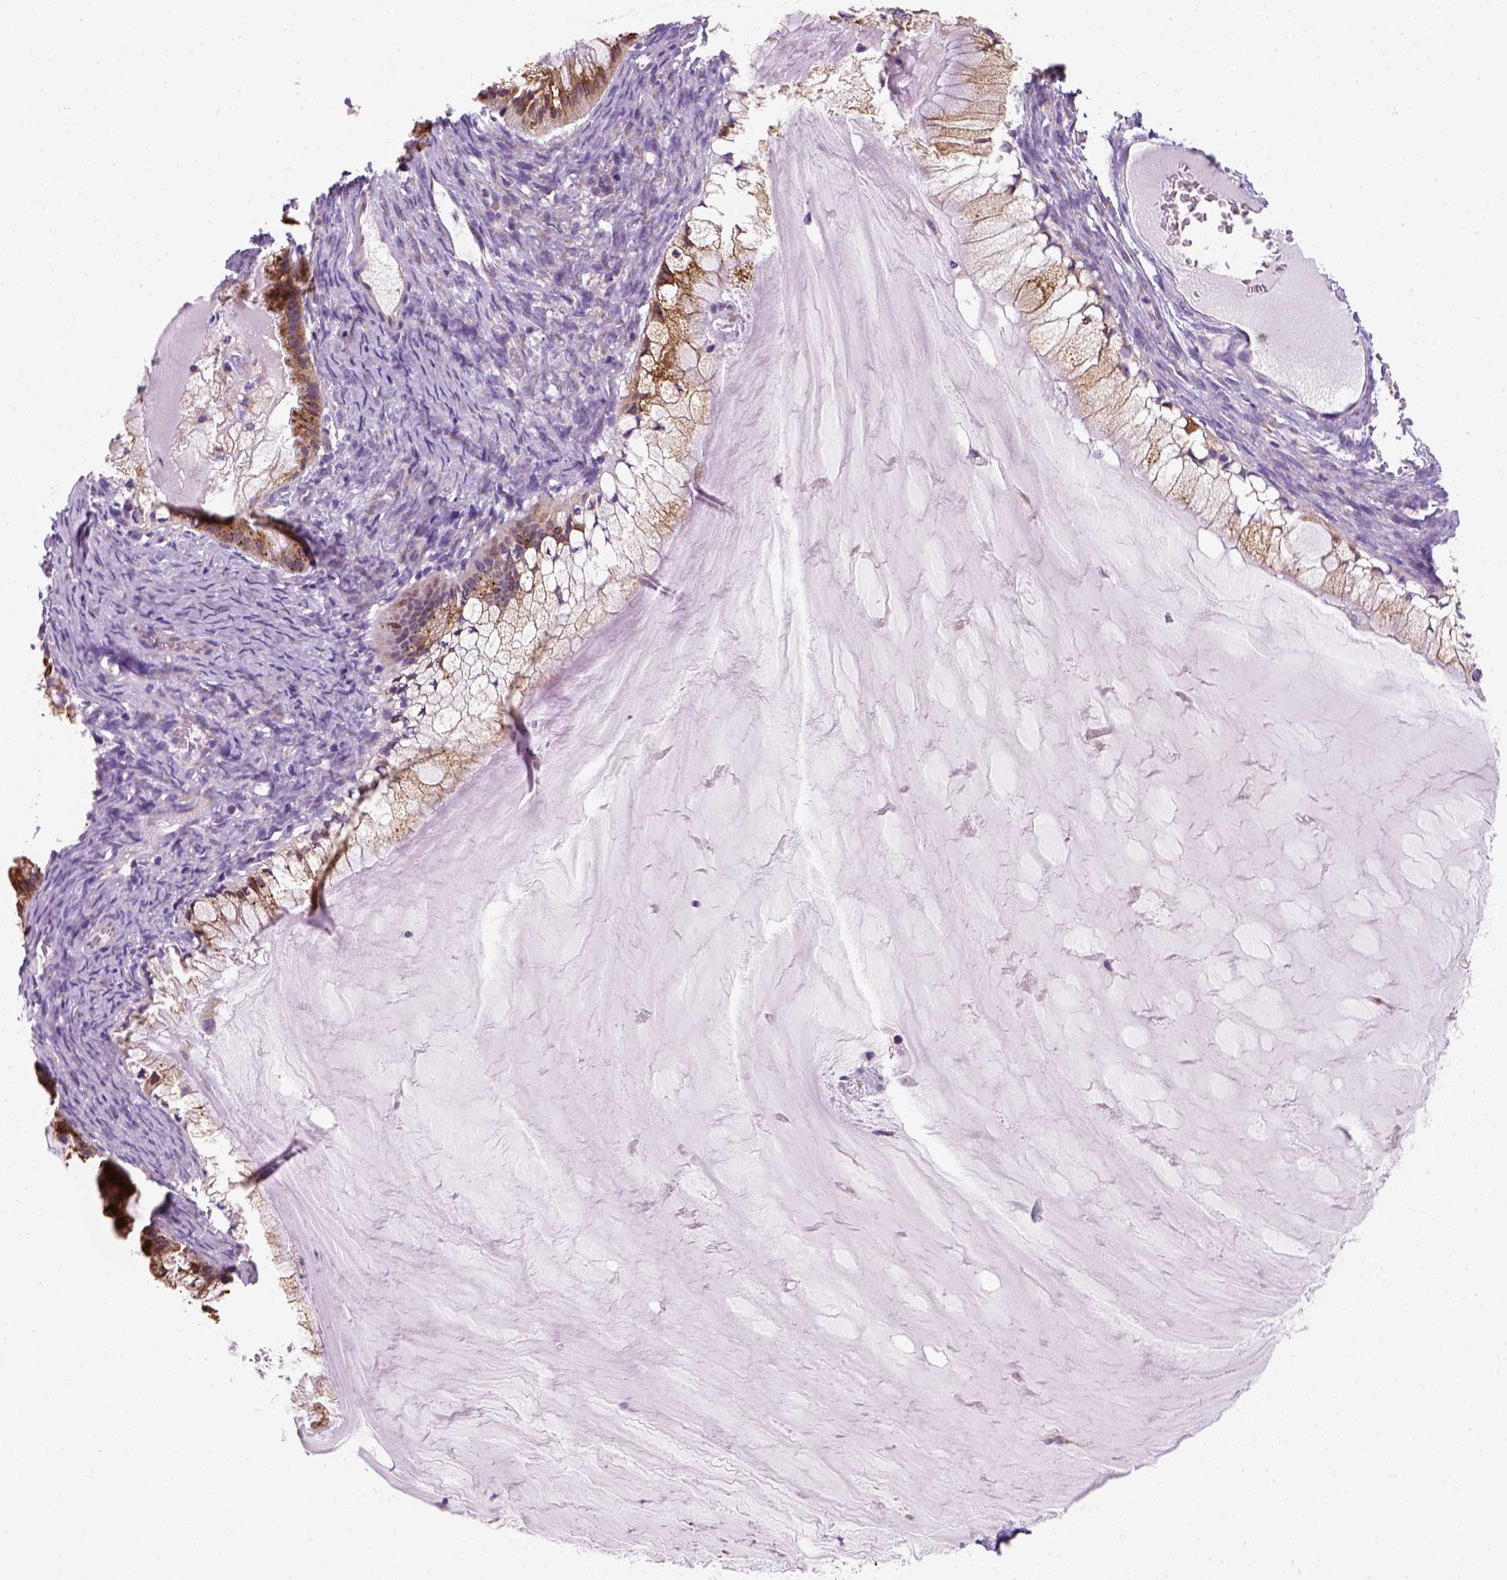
{"staining": {"intensity": "strong", "quantity": ">75%", "location": "cytoplasmic/membranous"}, "tissue": "ovarian cancer", "cell_type": "Tumor cells", "image_type": "cancer", "snomed": [{"axis": "morphology", "description": "Cystadenocarcinoma, mucinous, NOS"}, {"axis": "topography", "description": "Ovary"}], "caption": "A high-resolution histopathology image shows immunohistochemistry staining of ovarian cancer (mucinous cystadenocarcinoma), which displays strong cytoplasmic/membranous staining in about >75% of tumor cells.", "gene": "CES2", "patient": {"sex": "female", "age": 57}}